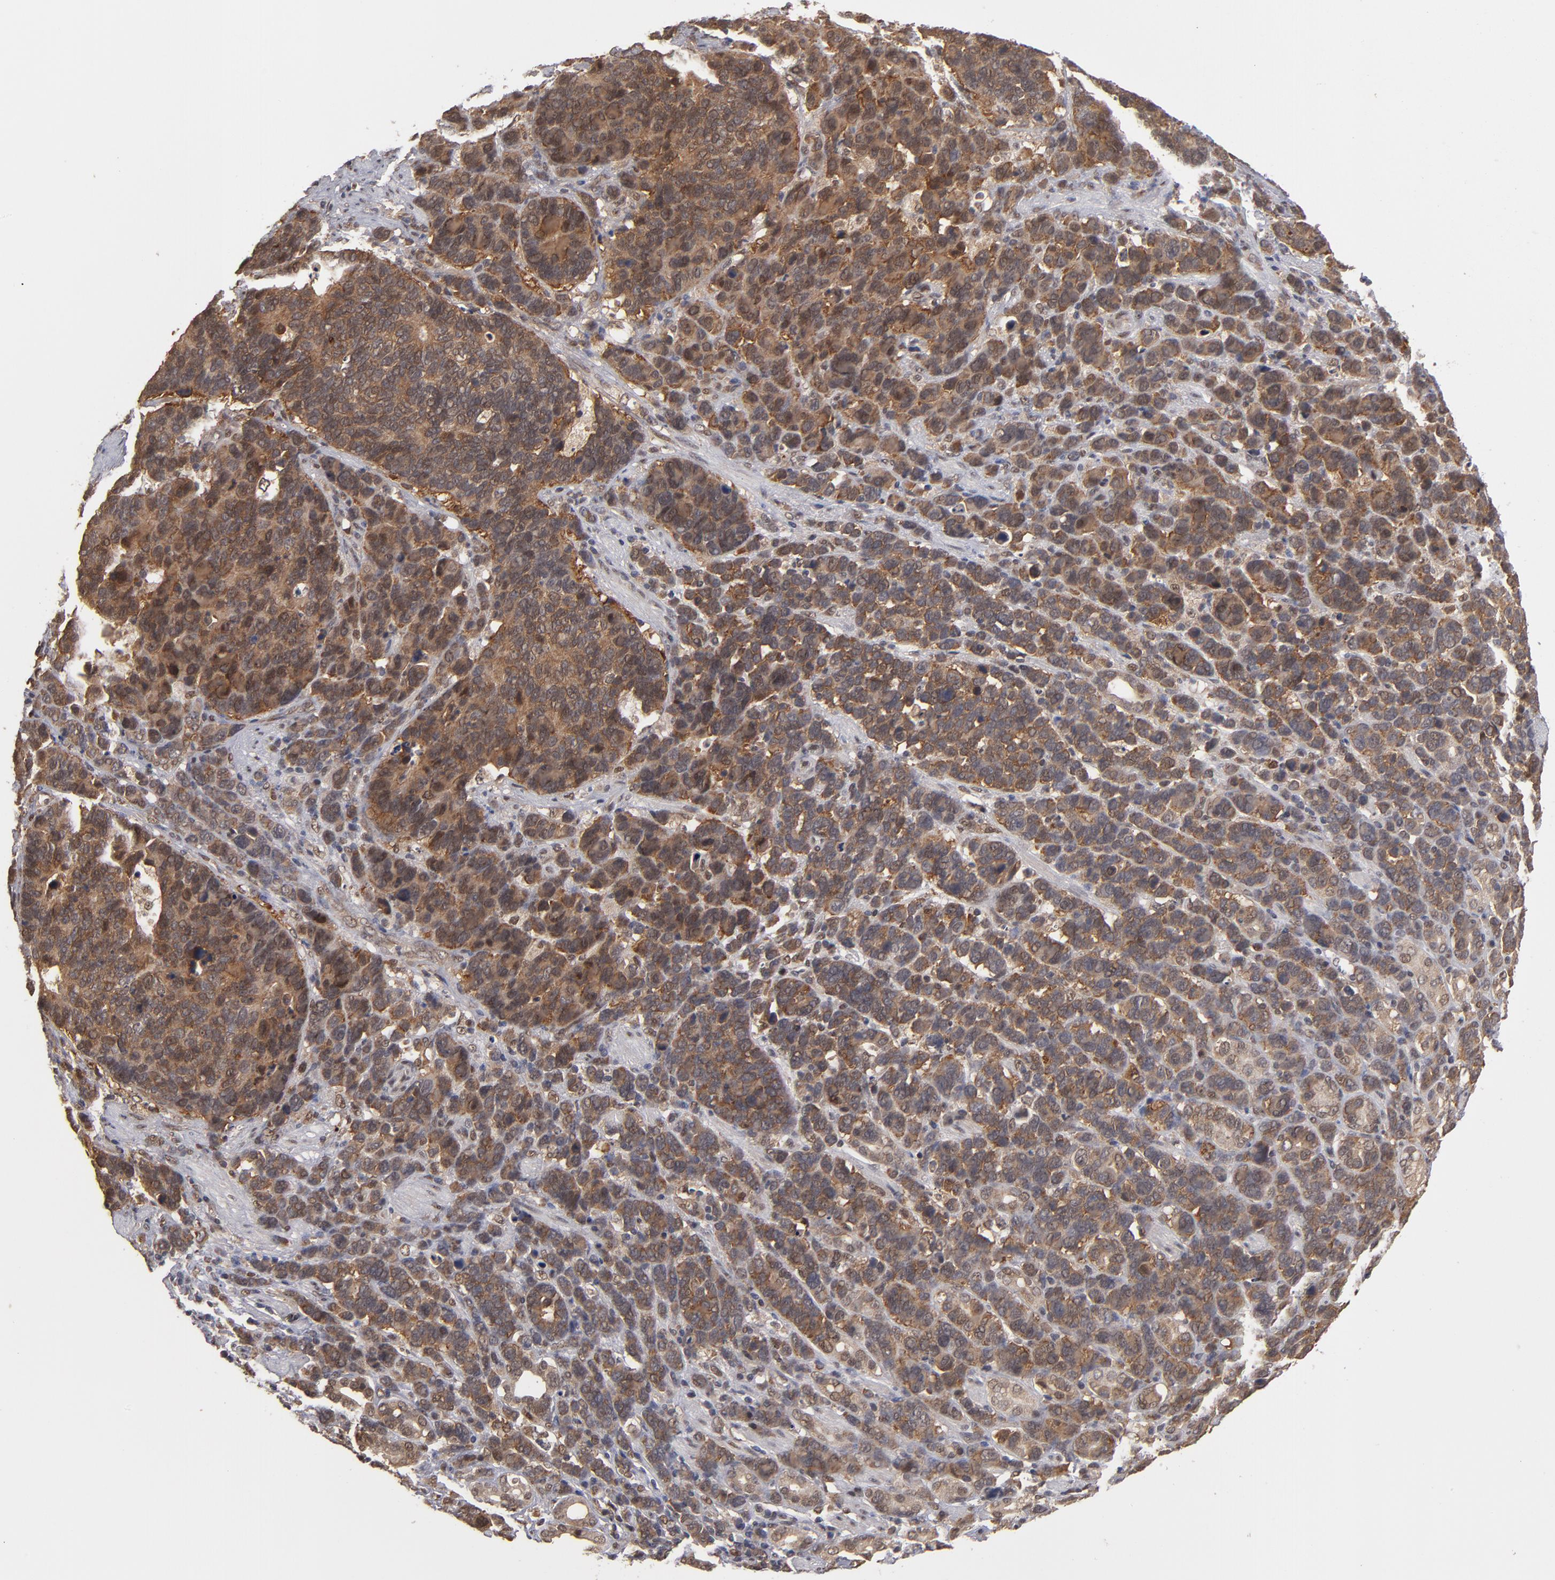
{"staining": {"intensity": "moderate", "quantity": ">75%", "location": "cytoplasmic/membranous"}, "tissue": "stomach cancer", "cell_type": "Tumor cells", "image_type": "cancer", "snomed": [{"axis": "morphology", "description": "Adenocarcinoma, NOS"}, {"axis": "topography", "description": "Stomach, upper"}], "caption": "The immunohistochemical stain labels moderate cytoplasmic/membranous staining in tumor cells of stomach cancer tissue.", "gene": "HUWE1", "patient": {"sex": "male", "age": 71}}